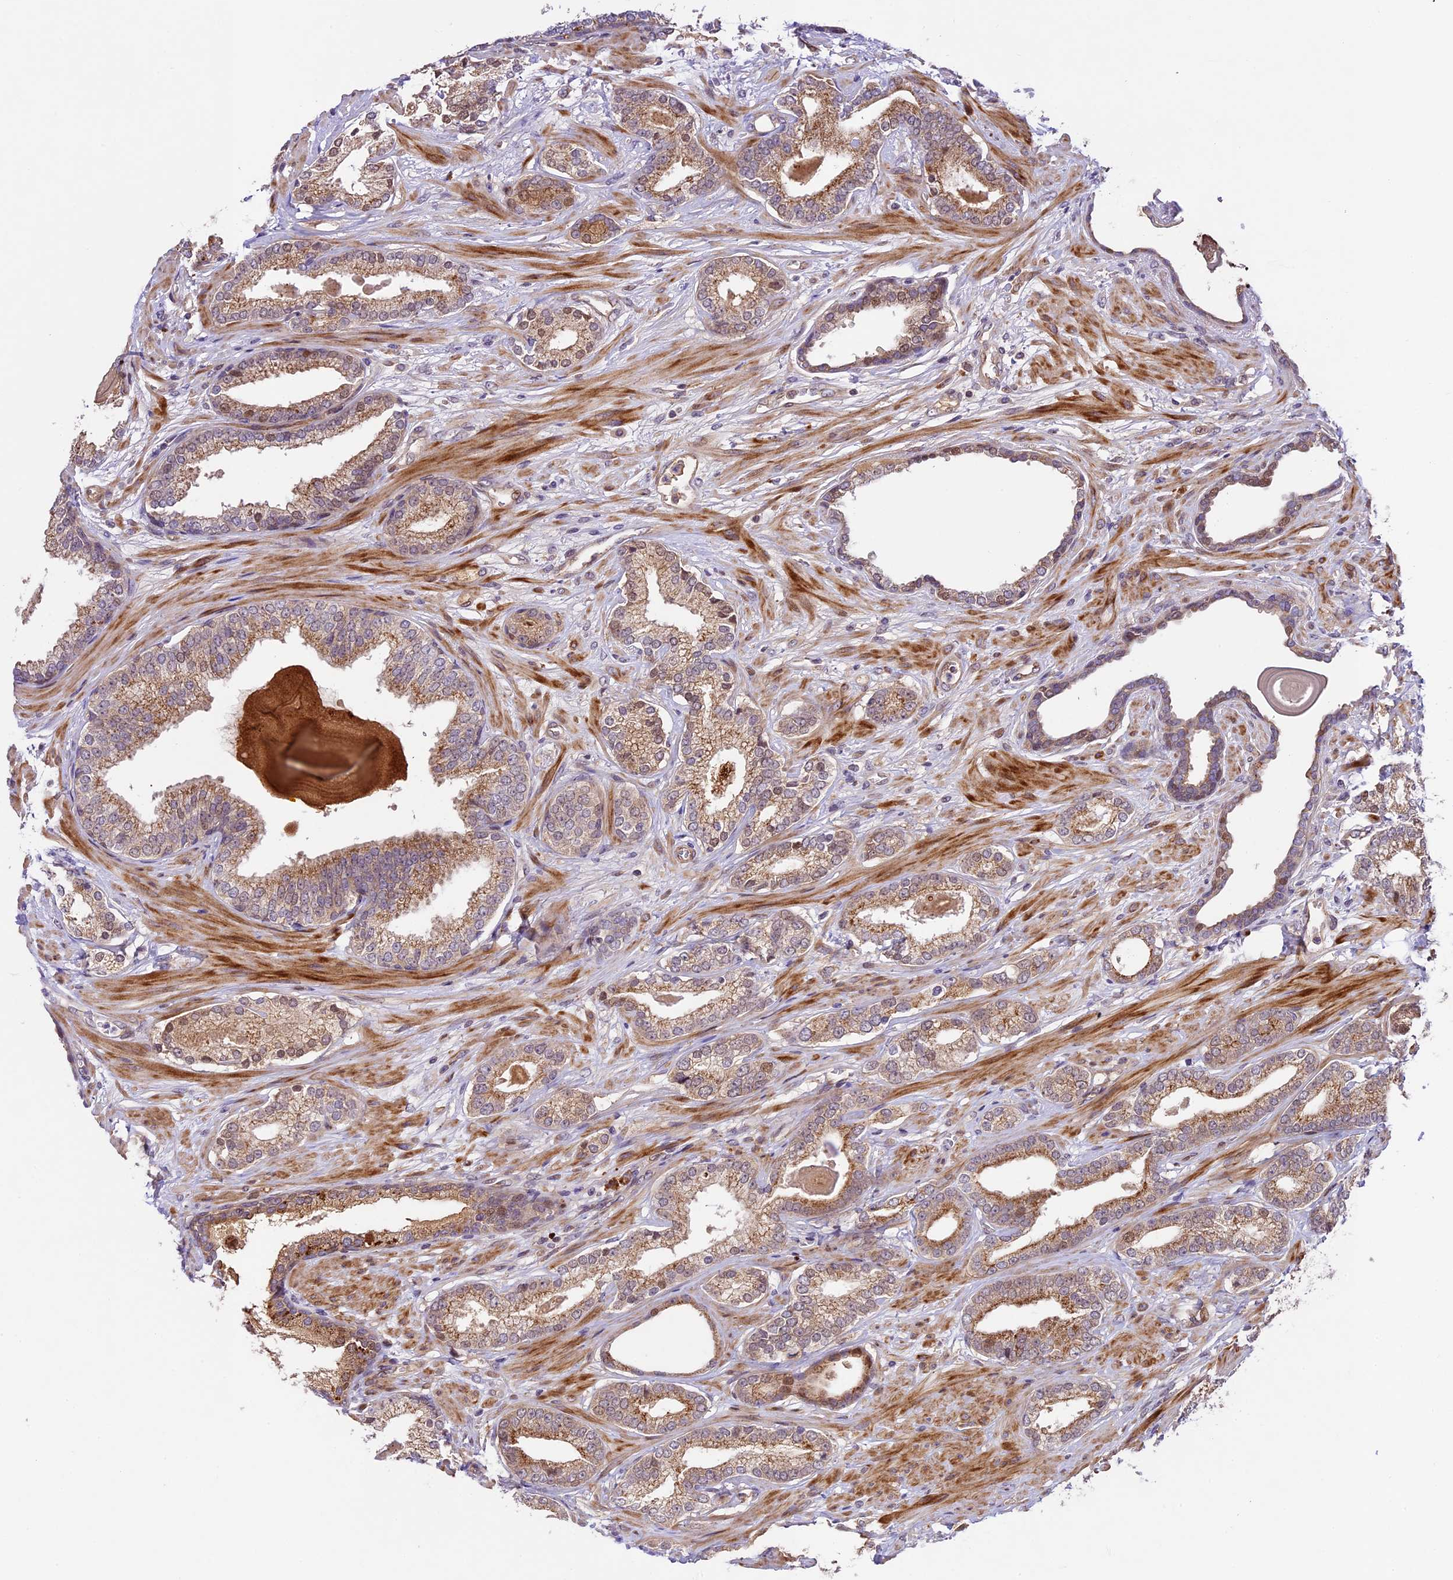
{"staining": {"intensity": "moderate", "quantity": ">75%", "location": "cytoplasmic/membranous"}, "tissue": "prostate cancer", "cell_type": "Tumor cells", "image_type": "cancer", "snomed": [{"axis": "morphology", "description": "Adenocarcinoma, Low grade"}, {"axis": "topography", "description": "Prostate"}], "caption": "High-power microscopy captured an IHC micrograph of low-grade adenocarcinoma (prostate), revealing moderate cytoplasmic/membranous expression in approximately >75% of tumor cells. (brown staining indicates protein expression, while blue staining denotes nuclei).", "gene": "CCSER1", "patient": {"sex": "male", "age": 70}}